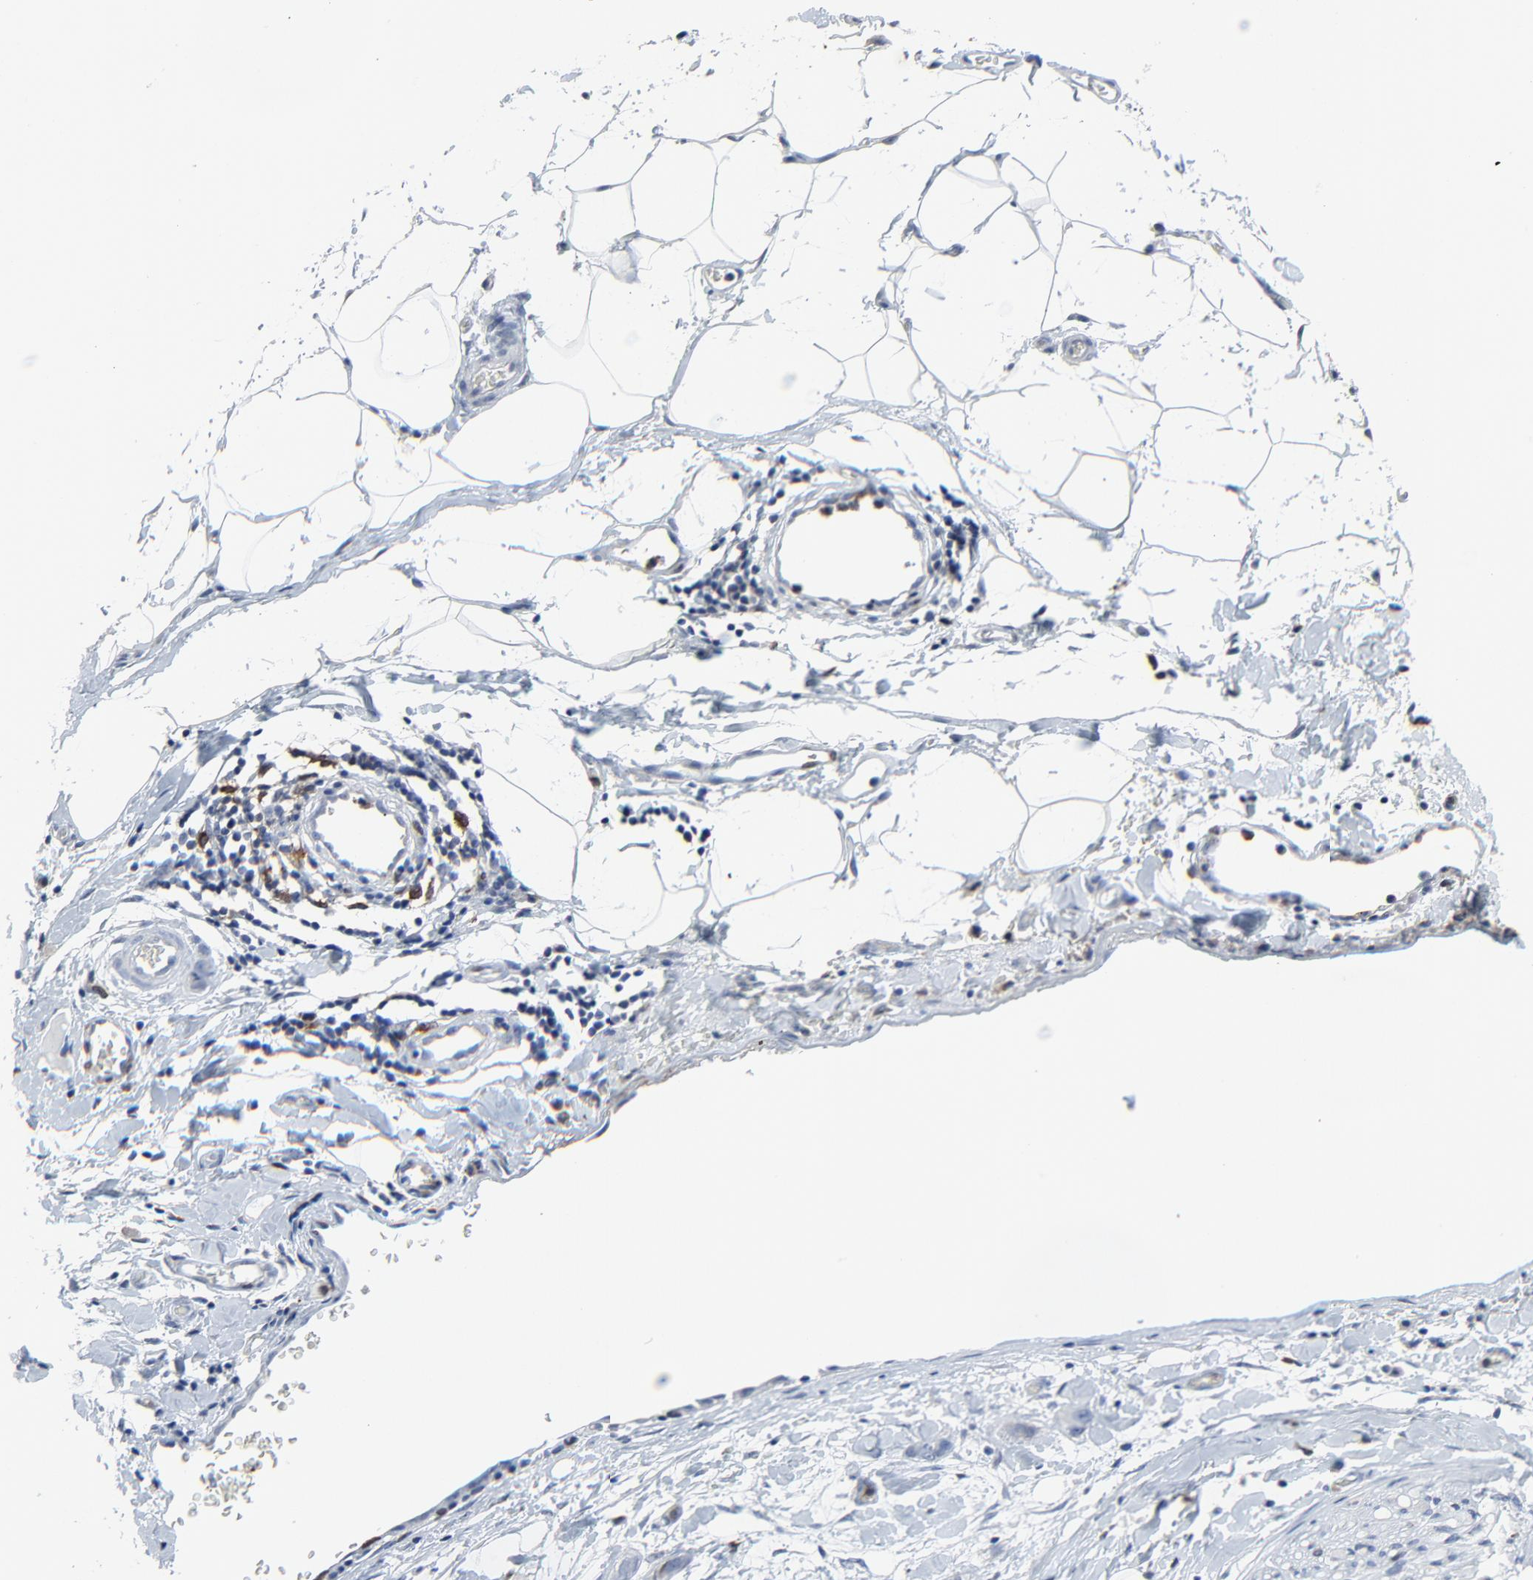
{"staining": {"intensity": "weak", "quantity": "<25%", "location": "nuclear"}, "tissue": "stomach cancer", "cell_type": "Tumor cells", "image_type": "cancer", "snomed": [{"axis": "morphology", "description": "Adenocarcinoma, NOS"}, {"axis": "topography", "description": "Stomach, upper"}], "caption": "This is a photomicrograph of immunohistochemistry (IHC) staining of adenocarcinoma (stomach), which shows no expression in tumor cells.", "gene": "BIRC3", "patient": {"sex": "male", "age": 47}}